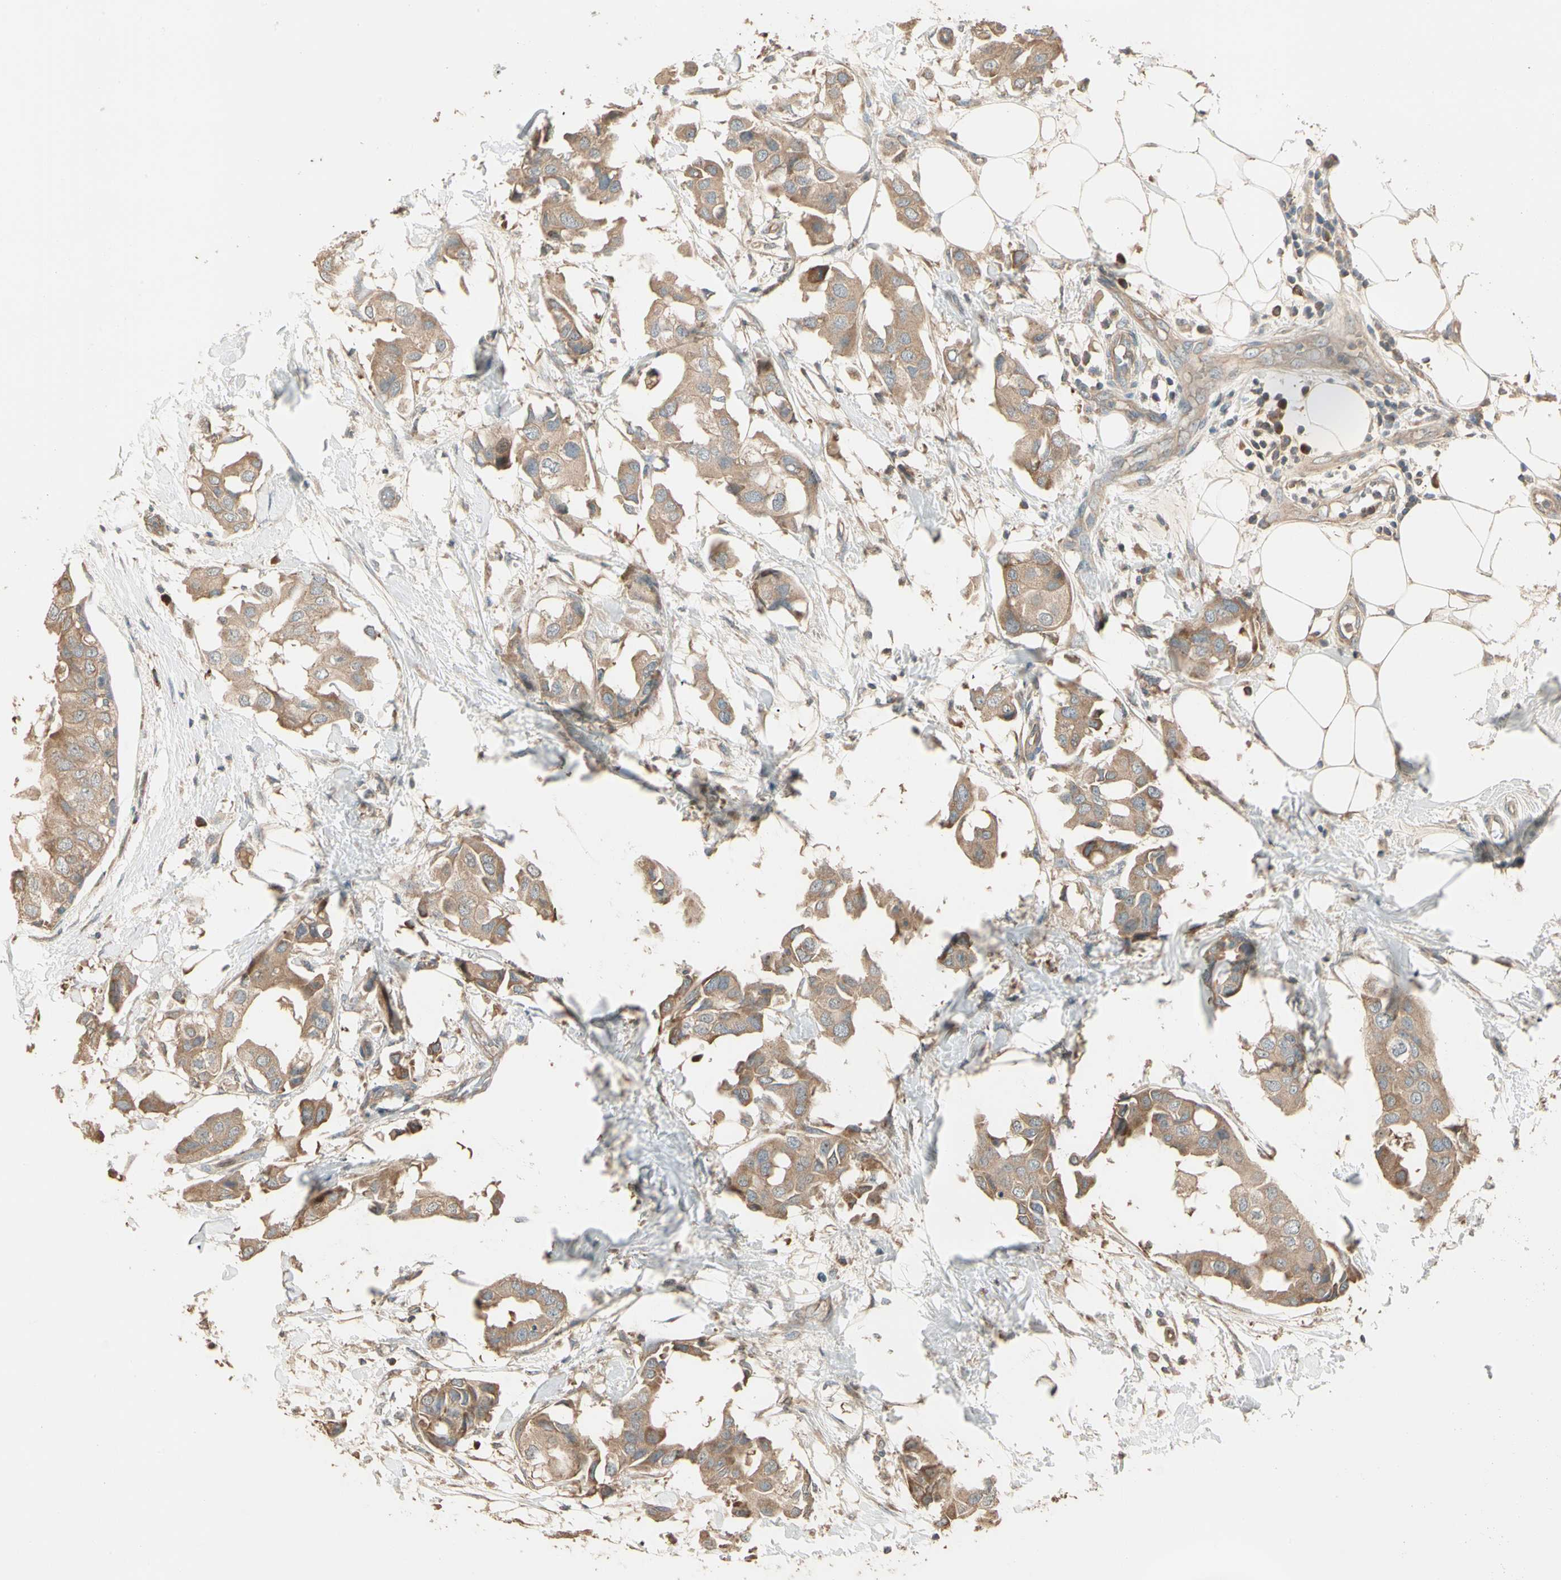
{"staining": {"intensity": "moderate", "quantity": ">75%", "location": "cytoplasmic/membranous"}, "tissue": "breast cancer", "cell_type": "Tumor cells", "image_type": "cancer", "snomed": [{"axis": "morphology", "description": "Duct carcinoma"}, {"axis": "topography", "description": "Breast"}], "caption": "A histopathology image showing moderate cytoplasmic/membranous positivity in about >75% of tumor cells in infiltrating ductal carcinoma (breast), as visualized by brown immunohistochemical staining.", "gene": "TNFRSF21", "patient": {"sex": "female", "age": 40}}